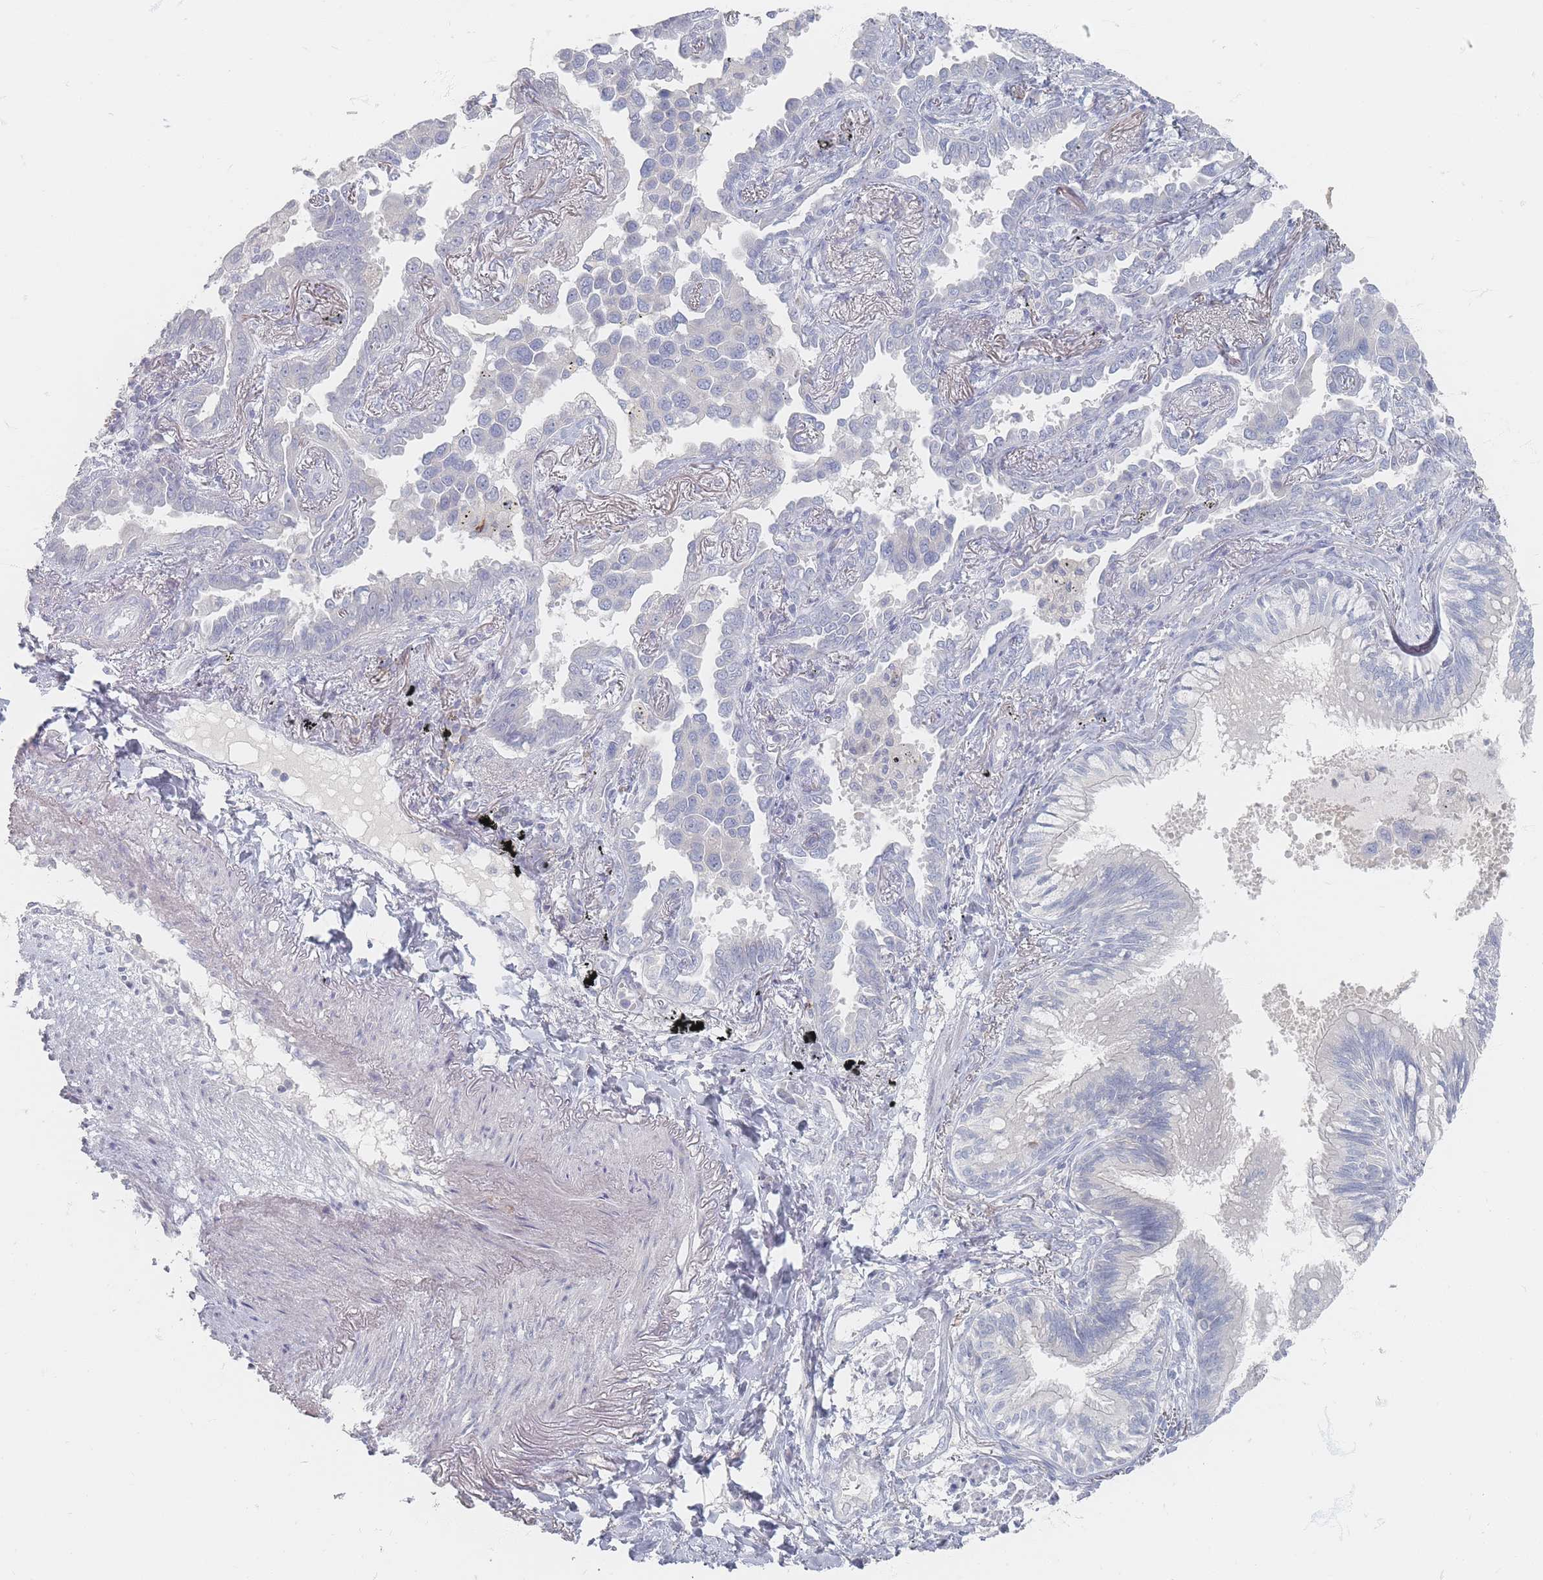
{"staining": {"intensity": "negative", "quantity": "none", "location": "none"}, "tissue": "lung cancer", "cell_type": "Tumor cells", "image_type": "cancer", "snomed": [{"axis": "morphology", "description": "Adenocarcinoma, NOS"}, {"axis": "topography", "description": "Lung"}], "caption": "Lung adenocarcinoma was stained to show a protein in brown. There is no significant expression in tumor cells. The staining is performed using DAB (3,3'-diaminobenzidine) brown chromogen with nuclei counter-stained in using hematoxylin.", "gene": "CD37", "patient": {"sex": "male", "age": 67}}